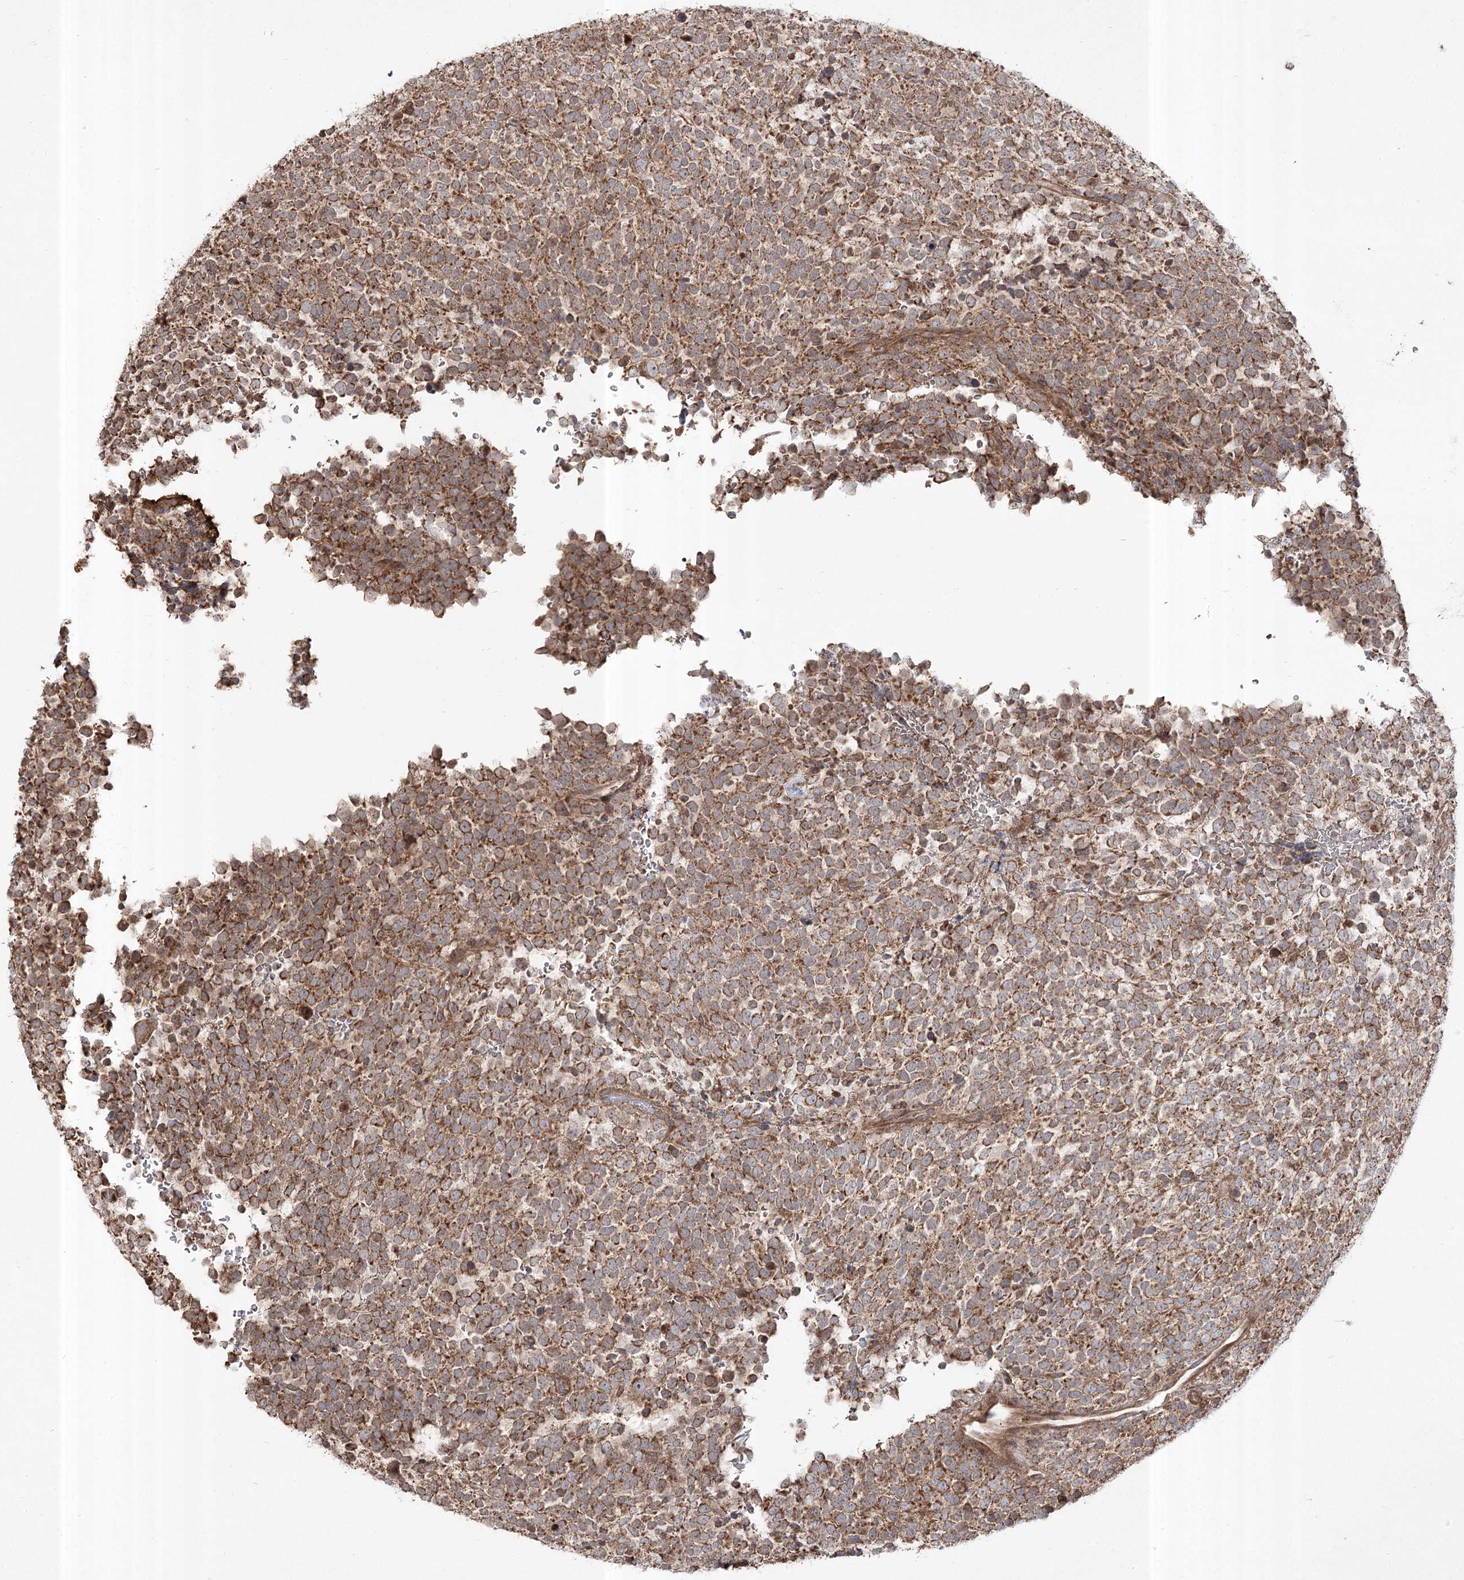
{"staining": {"intensity": "strong", "quantity": ">75%", "location": "cytoplasmic/membranous"}, "tissue": "urothelial cancer", "cell_type": "Tumor cells", "image_type": "cancer", "snomed": [{"axis": "morphology", "description": "Urothelial carcinoma, High grade"}, {"axis": "topography", "description": "Urinary bladder"}], "caption": "Immunohistochemical staining of human urothelial cancer demonstrates high levels of strong cytoplasmic/membranous staining in approximately >75% of tumor cells. (DAB = brown stain, brightfield microscopy at high magnification).", "gene": "CPLANE1", "patient": {"sex": "female", "age": 82}}